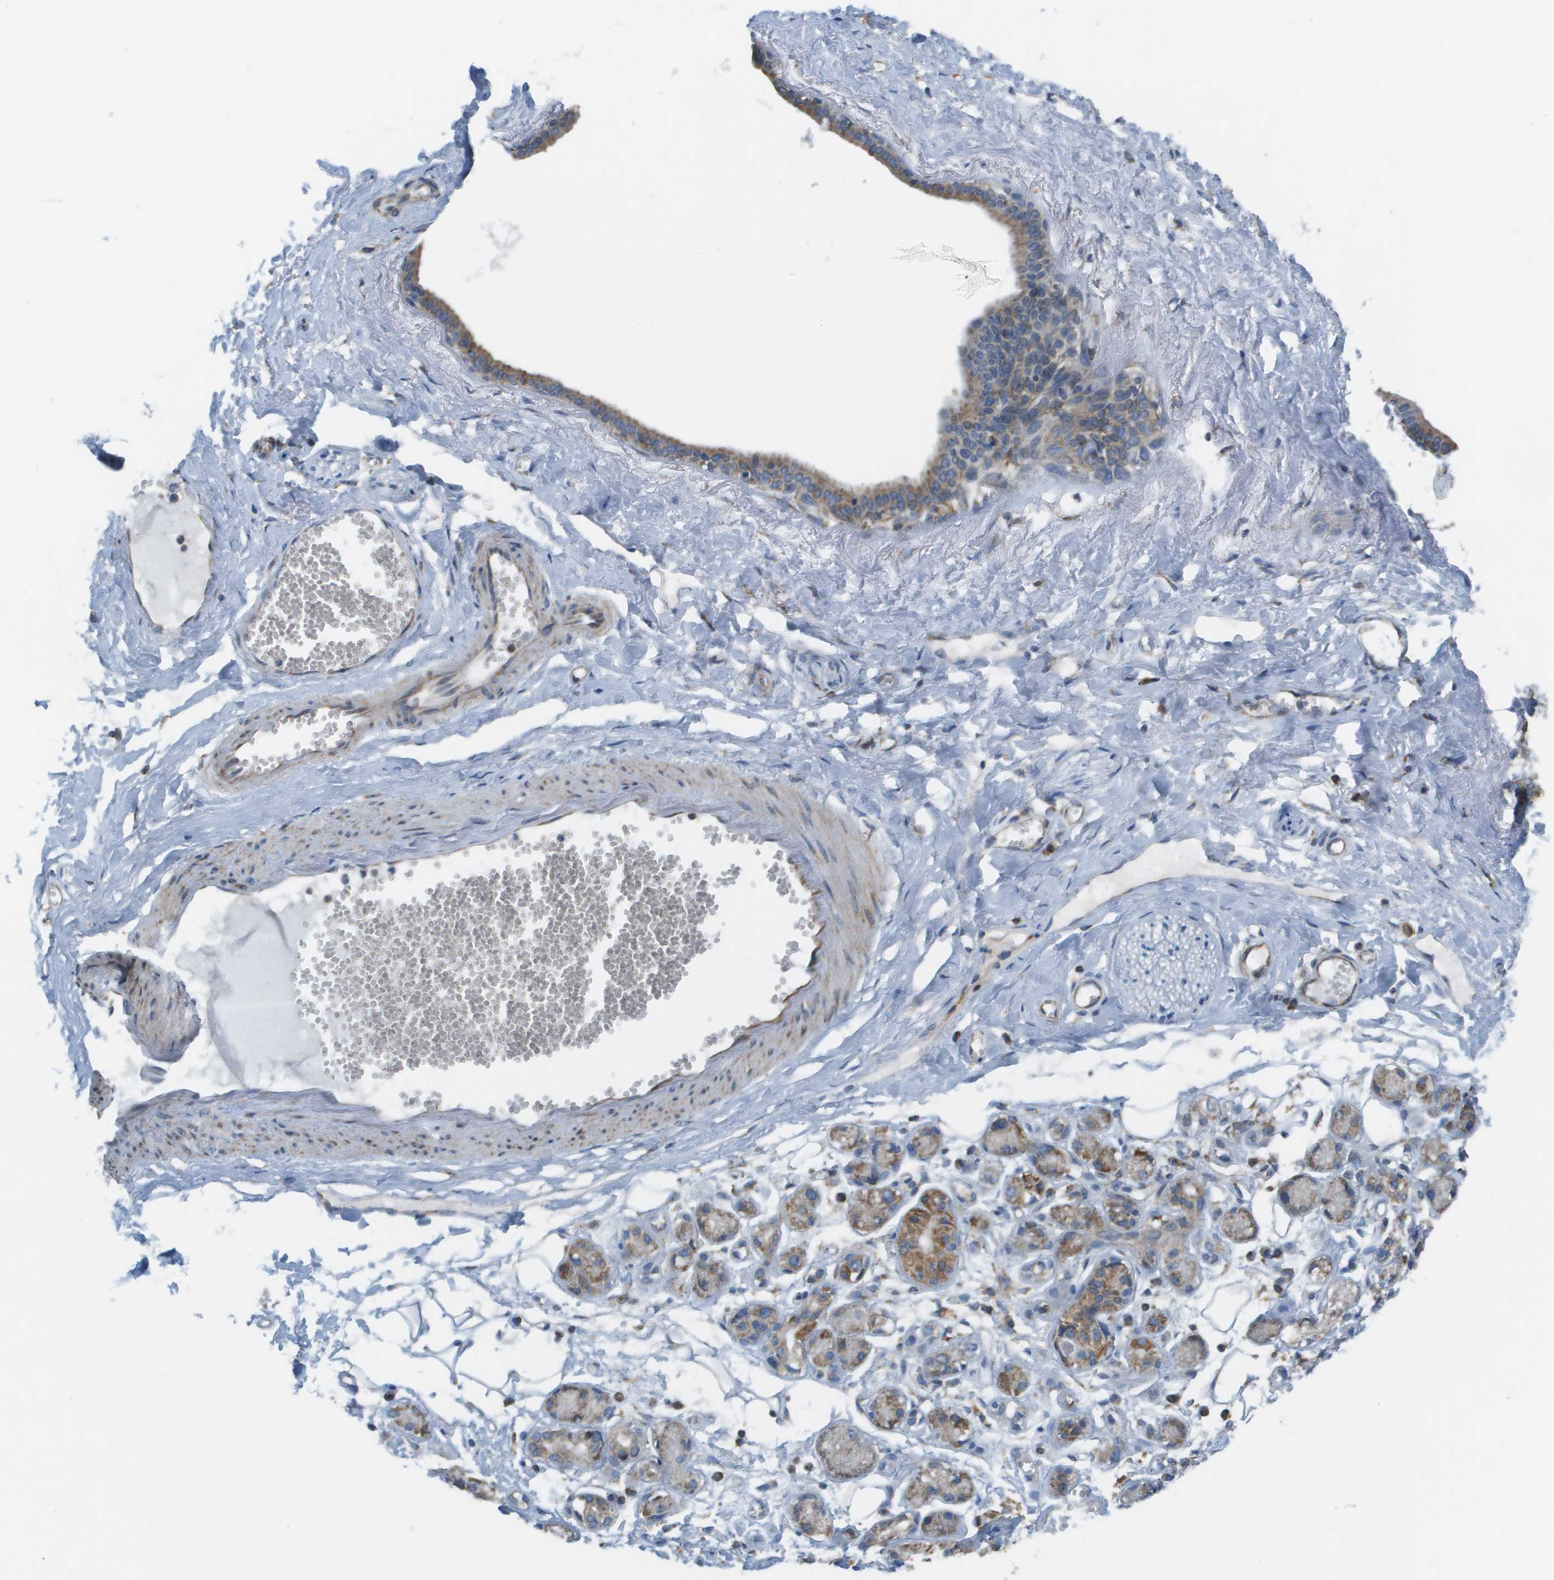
{"staining": {"intensity": "negative", "quantity": "none", "location": "none"}, "tissue": "adipose tissue", "cell_type": "Adipocytes", "image_type": "normal", "snomed": [{"axis": "morphology", "description": "Normal tissue, NOS"}, {"axis": "morphology", "description": "Inflammation, NOS"}, {"axis": "topography", "description": "Salivary gland"}, {"axis": "topography", "description": "Peripheral nerve tissue"}], "caption": "There is no significant expression in adipocytes of adipose tissue. The staining was performed using DAB (3,3'-diaminobenzidine) to visualize the protein expression in brown, while the nuclei were stained in blue with hematoxylin (Magnification: 20x).", "gene": "TAOK3", "patient": {"sex": "female", "age": 75}}